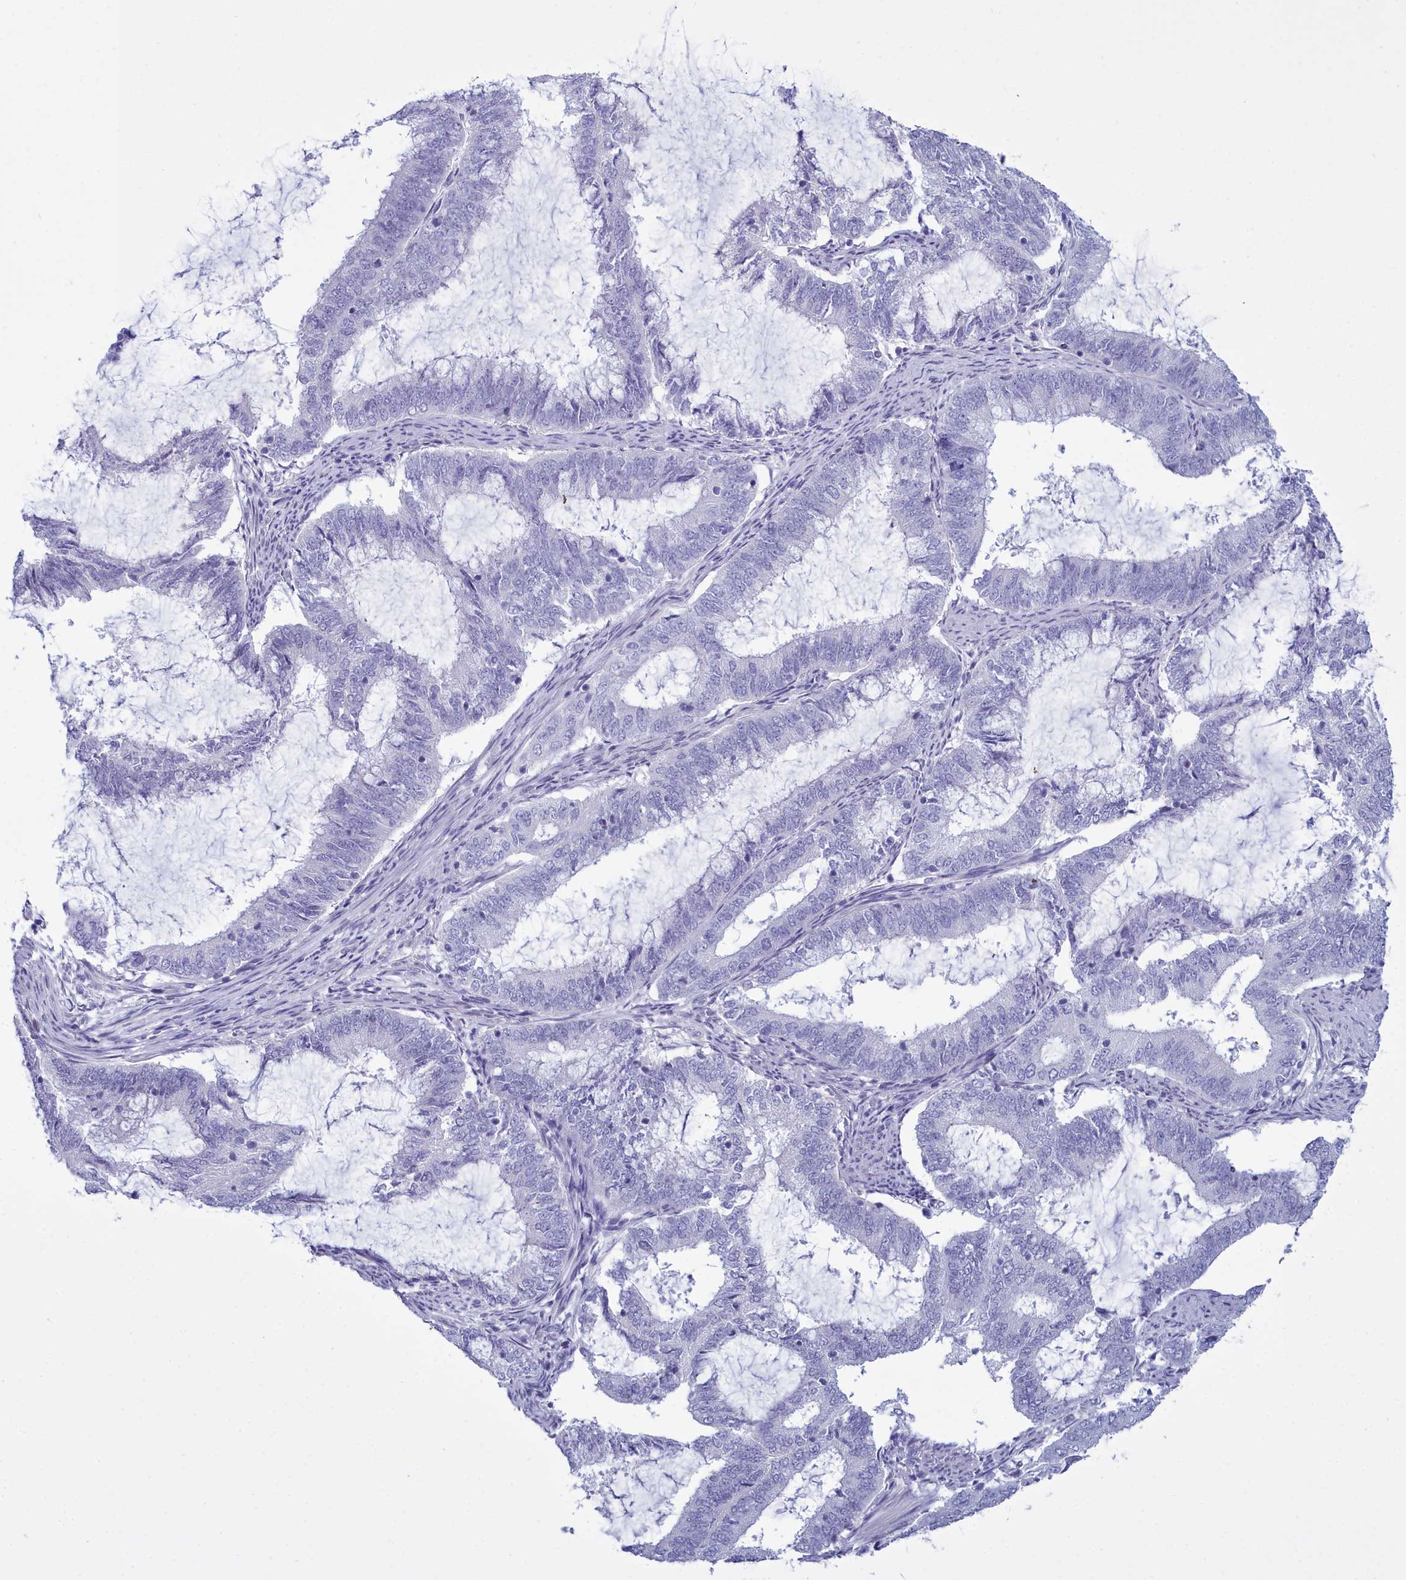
{"staining": {"intensity": "negative", "quantity": "none", "location": "none"}, "tissue": "endometrial cancer", "cell_type": "Tumor cells", "image_type": "cancer", "snomed": [{"axis": "morphology", "description": "Adenocarcinoma, NOS"}, {"axis": "topography", "description": "Endometrium"}], "caption": "Immunohistochemistry photomicrograph of neoplastic tissue: adenocarcinoma (endometrial) stained with DAB exhibits no significant protein expression in tumor cells.", "gene": "MAP6", "patient": {"sex": "female", "age": 51}}